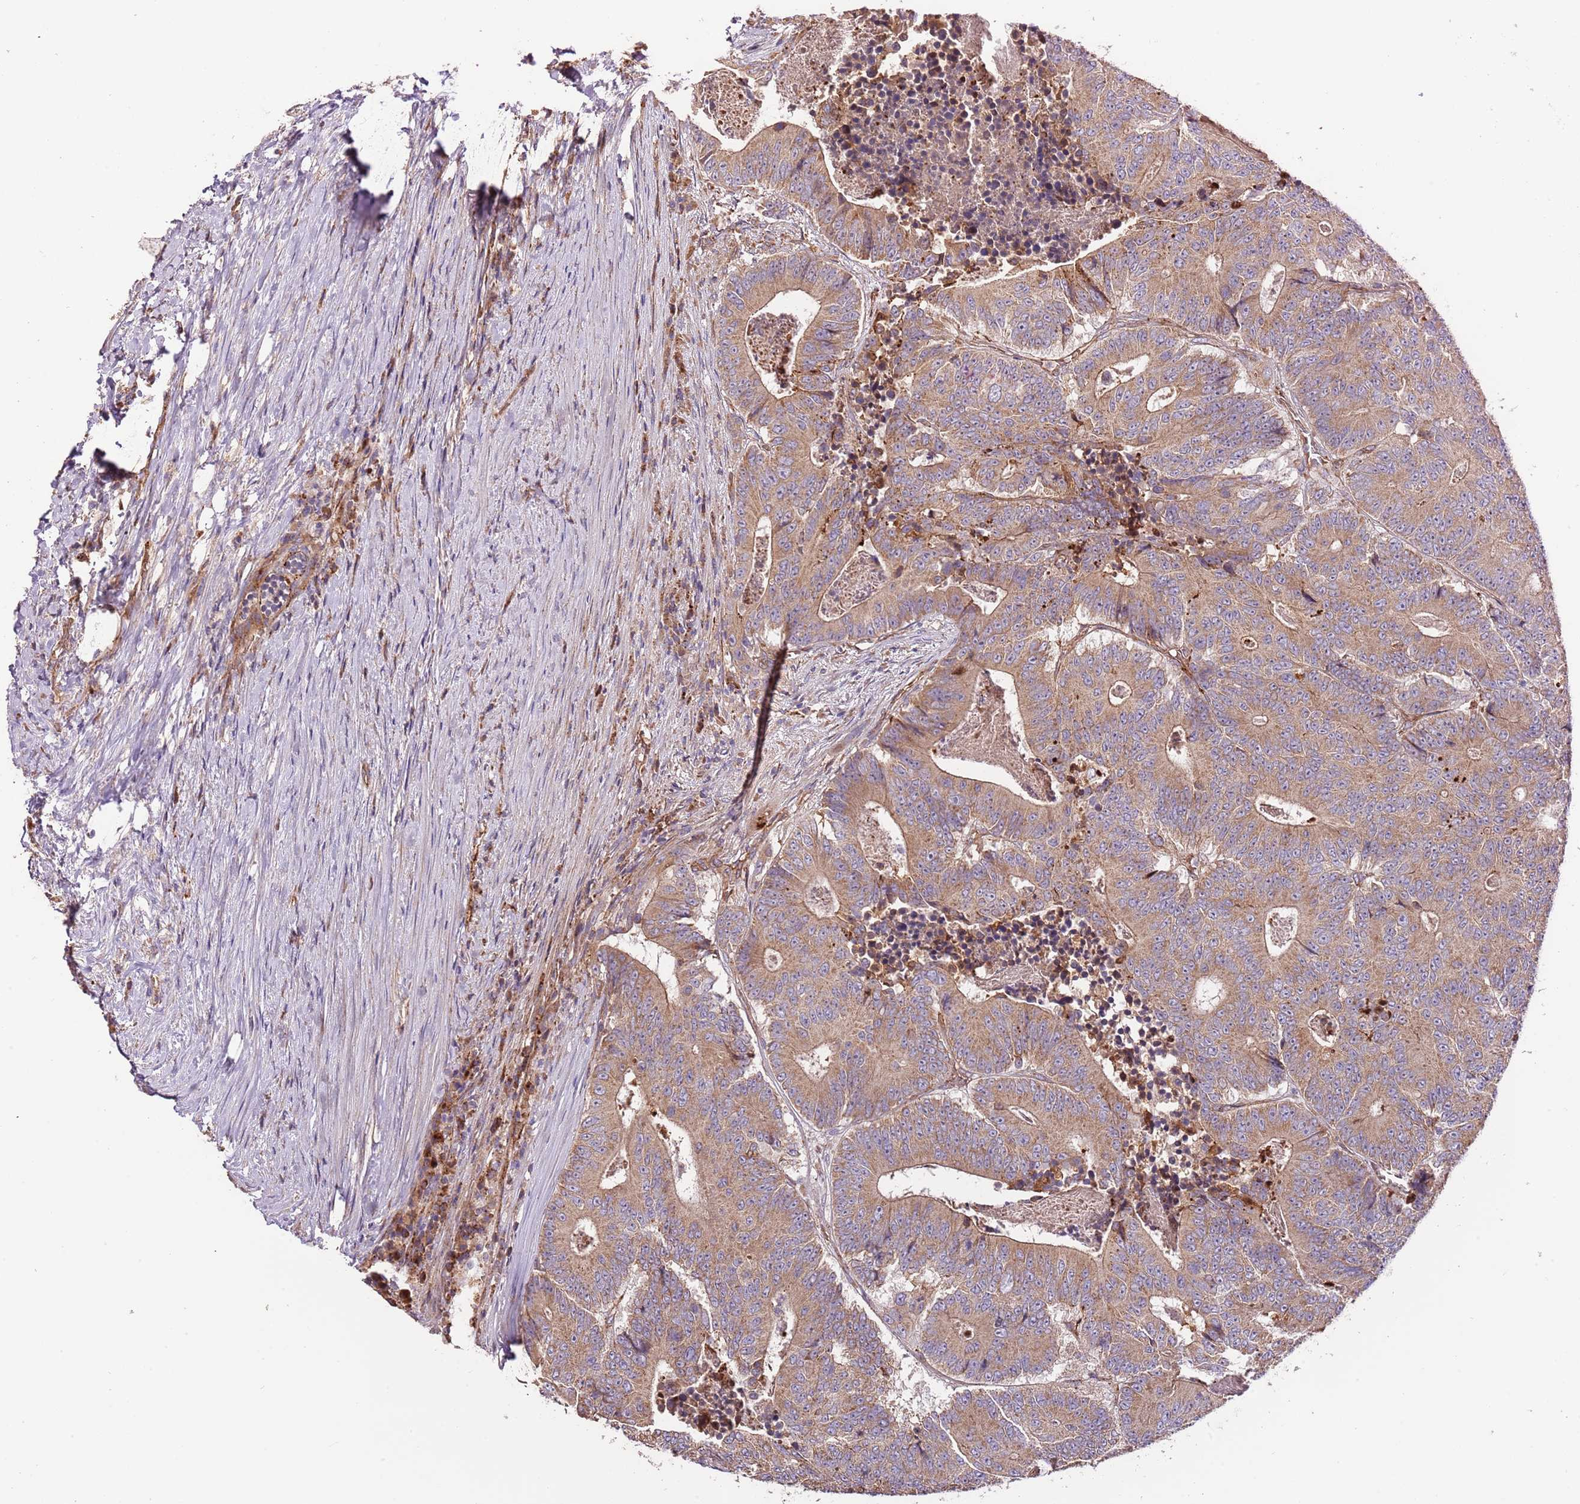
{"staining": {"intensity": "moderate", "quantity": ">75%", "location": "cytoplasmic/membranous"}, "tissue": "colorectal cancer", "cell_type": "Tumor cells", "image_type": "cancer", "snomed": [{"axis": "morphology", "description": "Adenocarcinoma, NOS"}, {"axis": "topography", "description": "Colon"}], "caption": "There is medium levels of moderate cytoplasmic/membranous positivity in tumor cells of colorectal cancer, as demonstrated by immunohistochemical staining (brown color).", "gene": "DOCK6", "patient": {"sex": "male", "age": 83}}